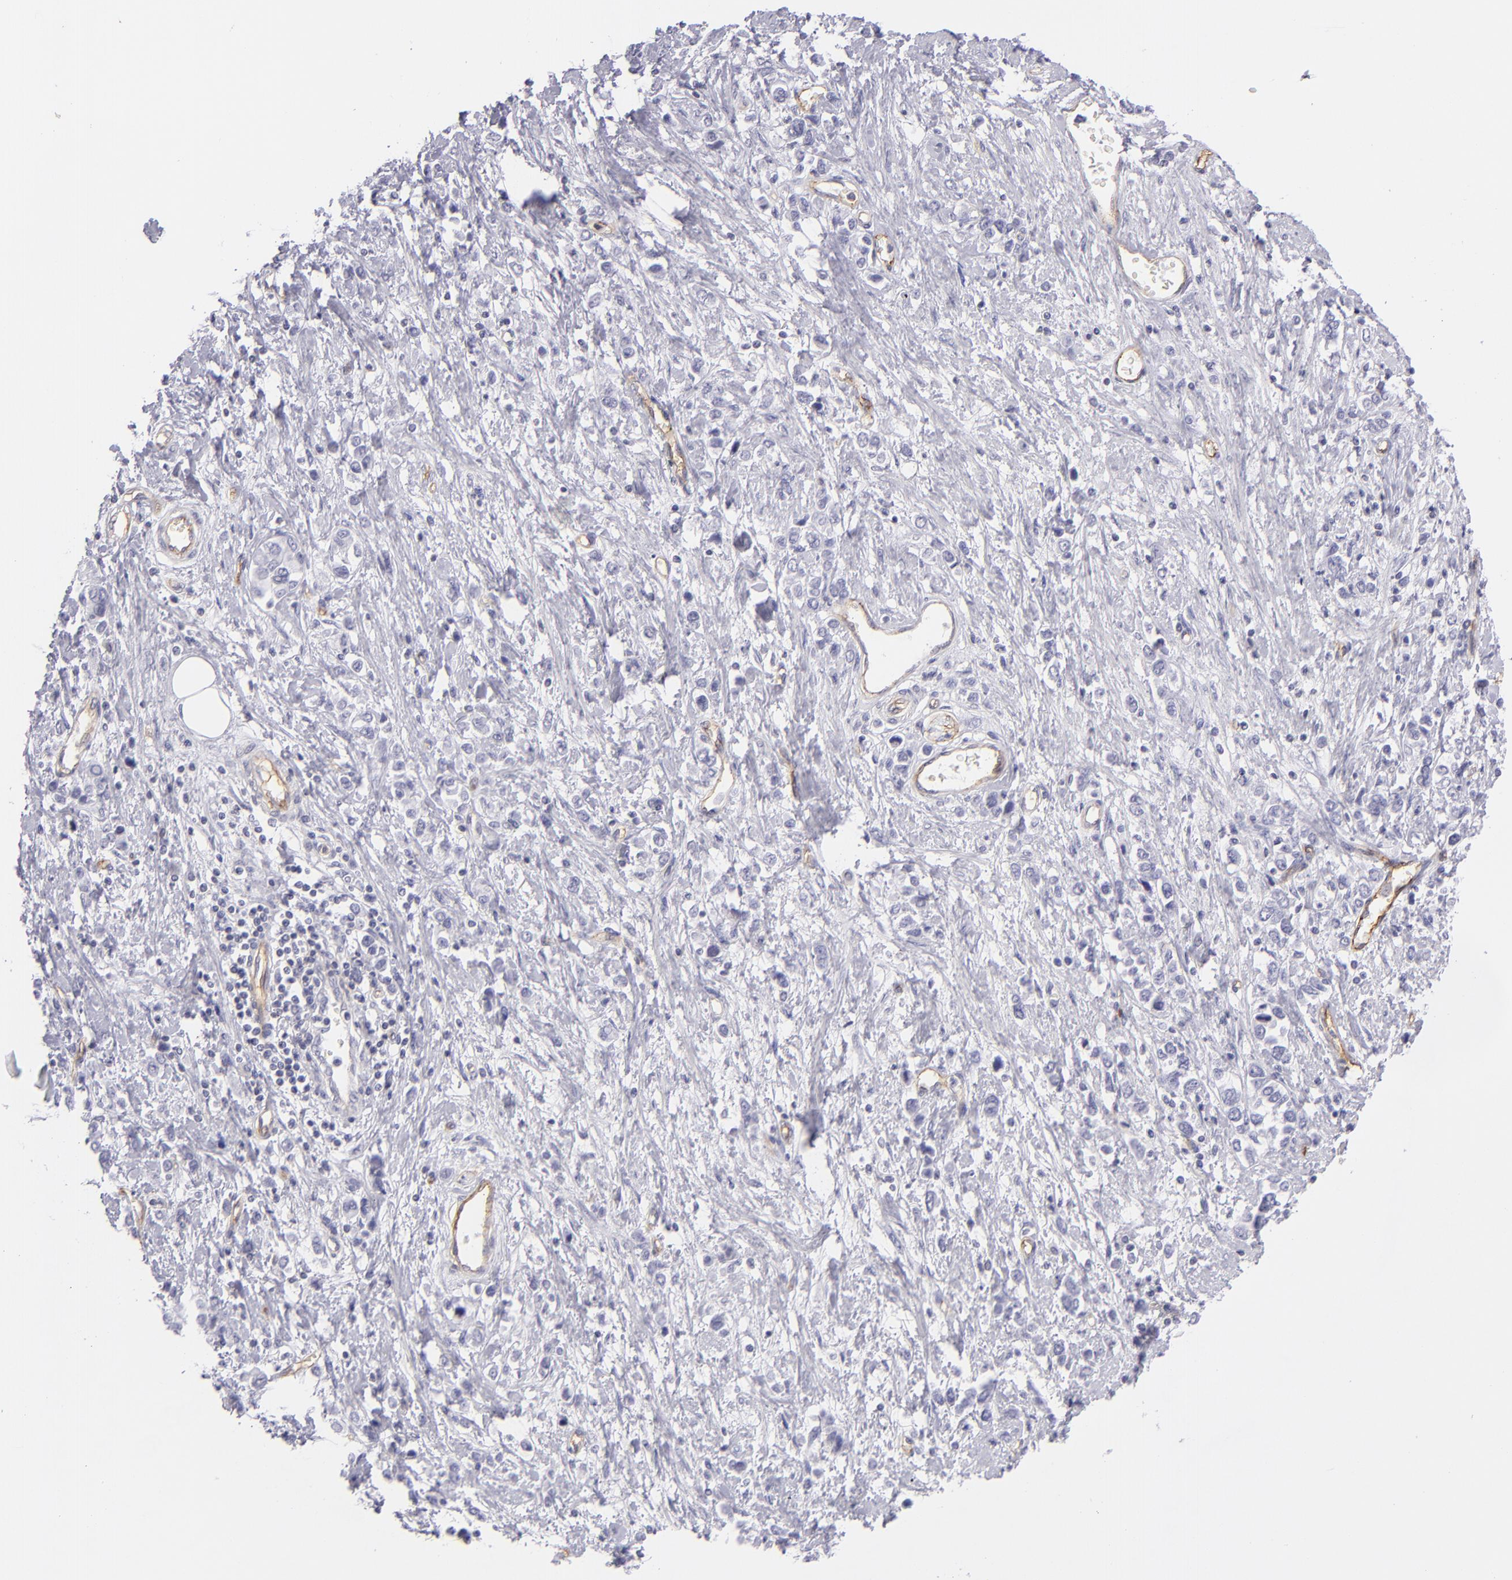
{"staining": {"intensity": "negative", "quantity": "none", "location": "none"}, "tissue": "stomach cancer", "cell_type": "Tumor cells", "image_type": "cancer", "snomed": [{"axis": "morphology", "description": "Adenocarcinoma, NOS"}, {"axis": "topography", "description": "Stomach, upper"}], "caption": "IHC micrograph of neoplastic tissue: human stomach cancer stained with DAB displays no significant protein positivity in tumor cells.", "gene": "THBD", "patient": {"sex": "male", "age": 76}}